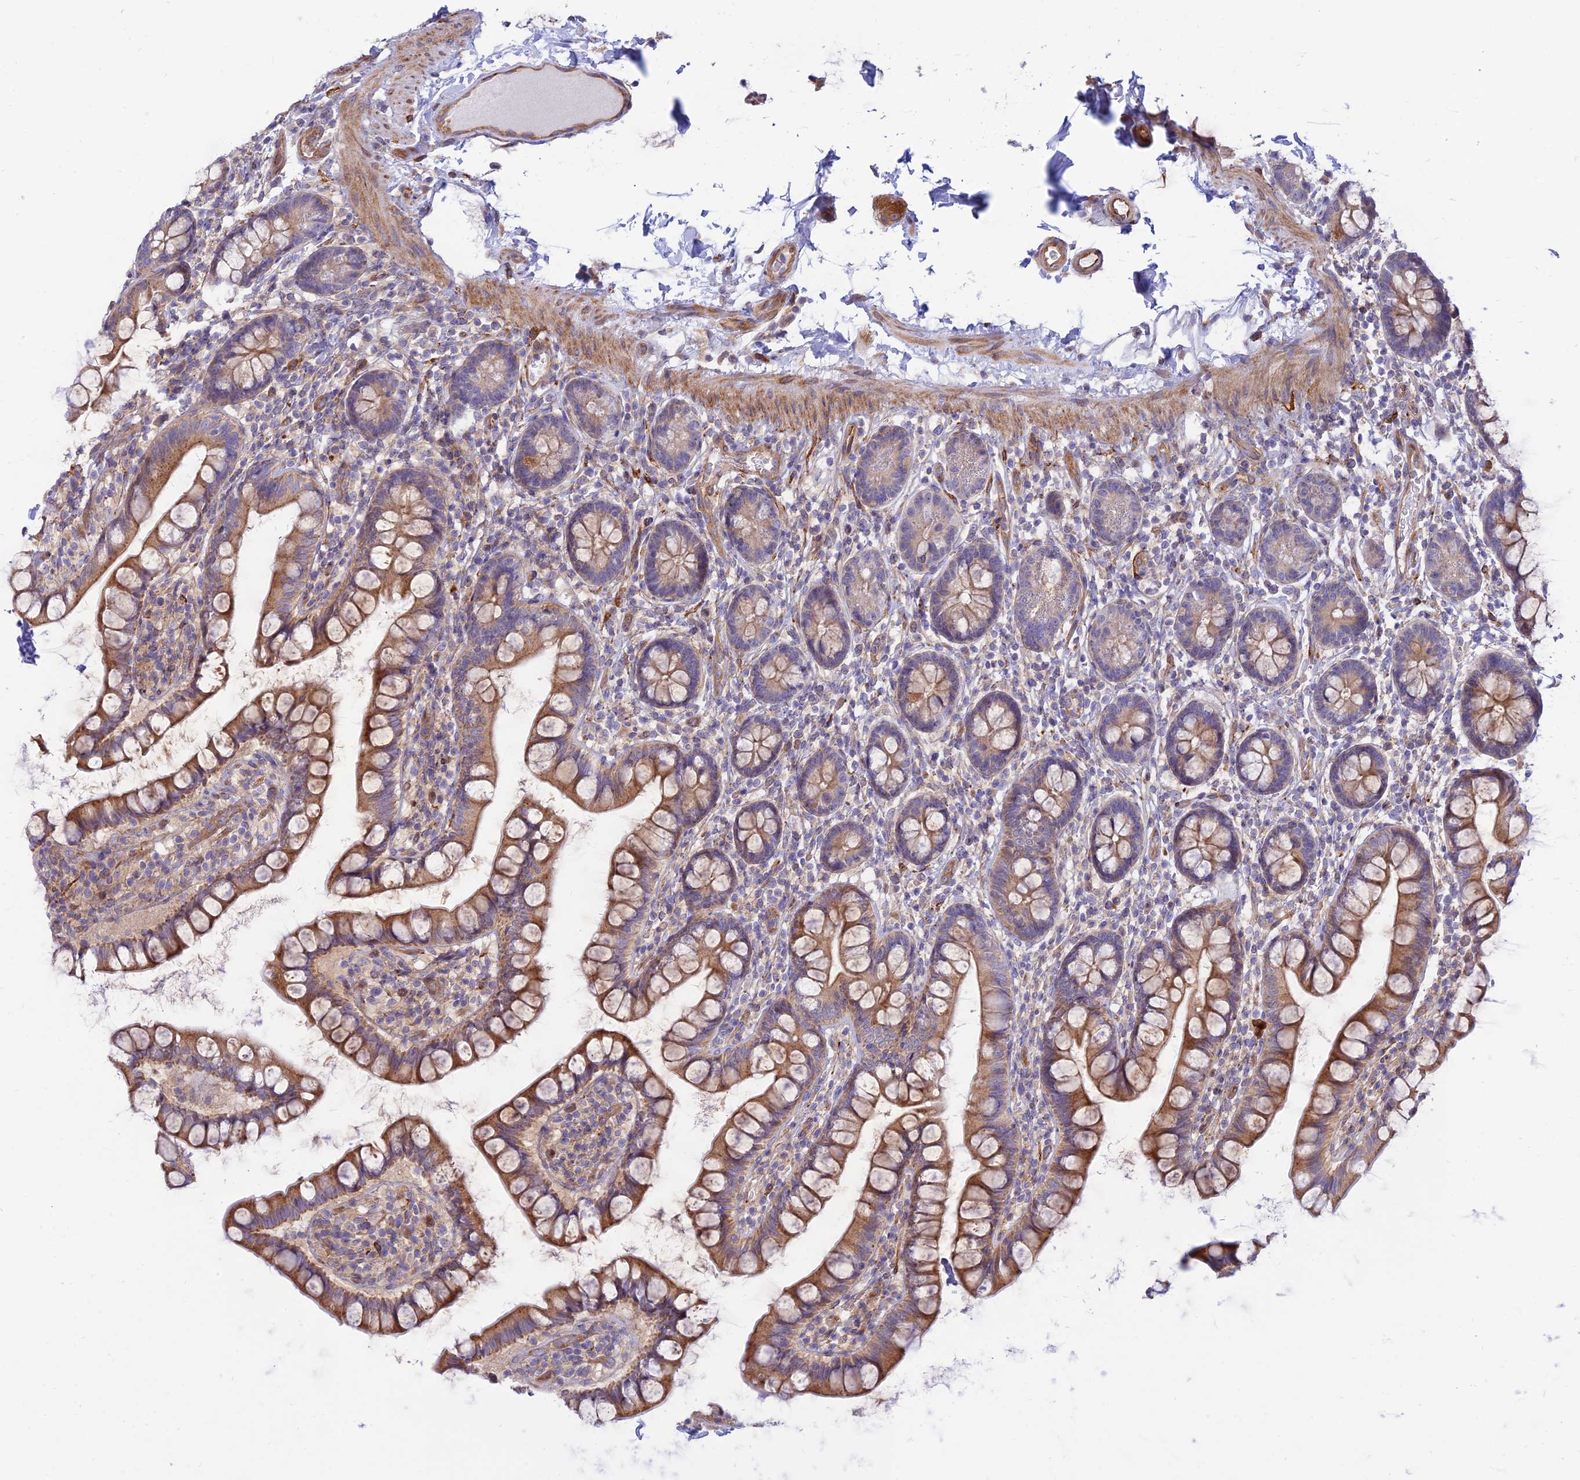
{"staining": {"intensity": "moderate", "quantity": "25%-75%", "location": "cytoplasmic/membranous"}, "tissue": "small intestine", "cell_type": "Glandular cells", "image_type": "normal", "snomed": [{"axis": "morphology", "description": "Normal tissue, NOS"}, {"axis": "topography", "description": "Small intestine"}], "caption": "Brown immunohistochemical staining in normal small intestine exhibits moderate cytoplasmic/membranous expression in approximately 25%-75% of glandular cells.", "gene": "KCNAB1", "patient": {"sex": "female", "age": 84}}